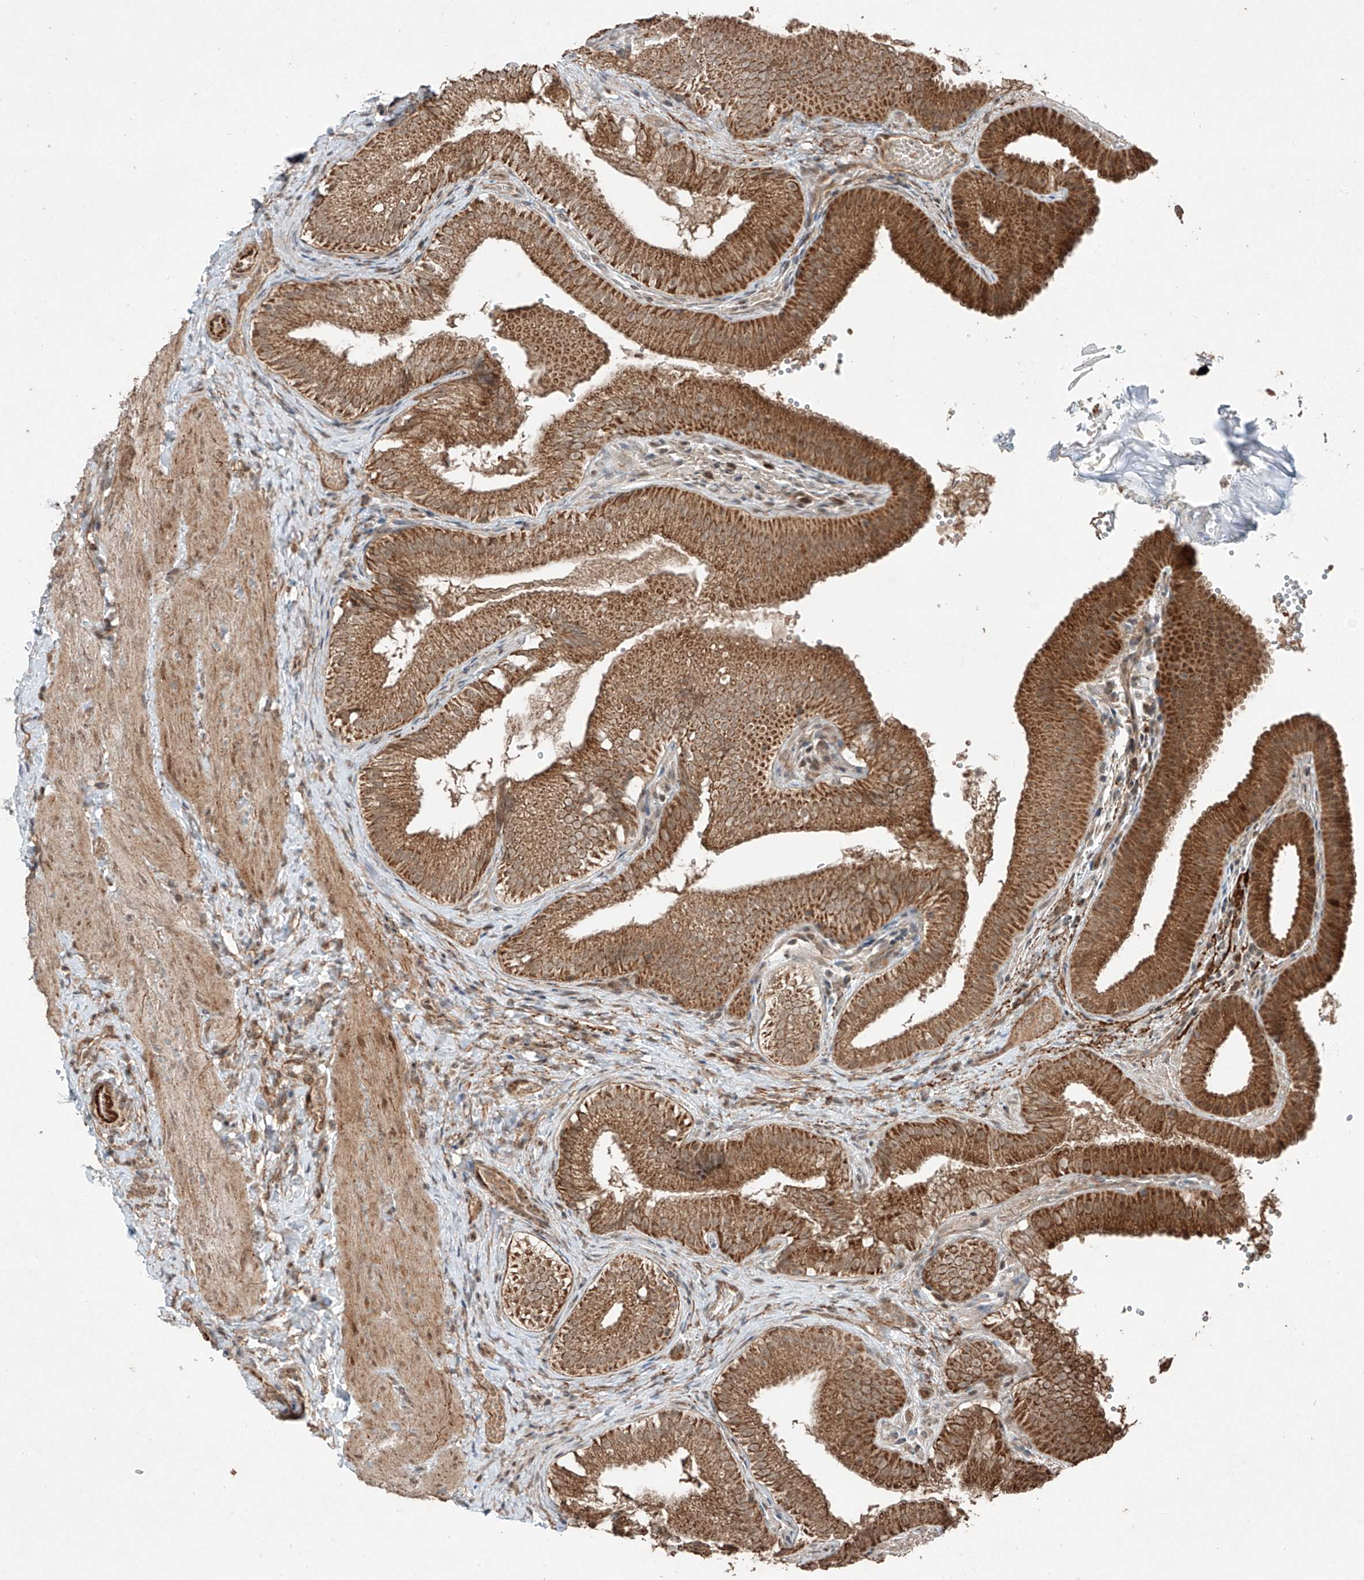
{"staining": {"intensity": "strong", "quantity": ">75%", "location": "cytoplasmic/membranous"}, "tissue": "gallbladder", "cell_type": "Glandular cells", "image_type": "normal", "snomed": [{"axis": "morphology", "description": "Normal tissue, NOS"}, {"axis": "topography", "description": "Gallbladder"}], "caption": "Glandular cells reveal high levels of strong cytoplasmic/membranous staining in approximately >75% of cells in unremarkable gallbladder. Nuclei are stained in blue.", "gene": "ZNF620", "patient": {"sex": "female", "age": 30}}